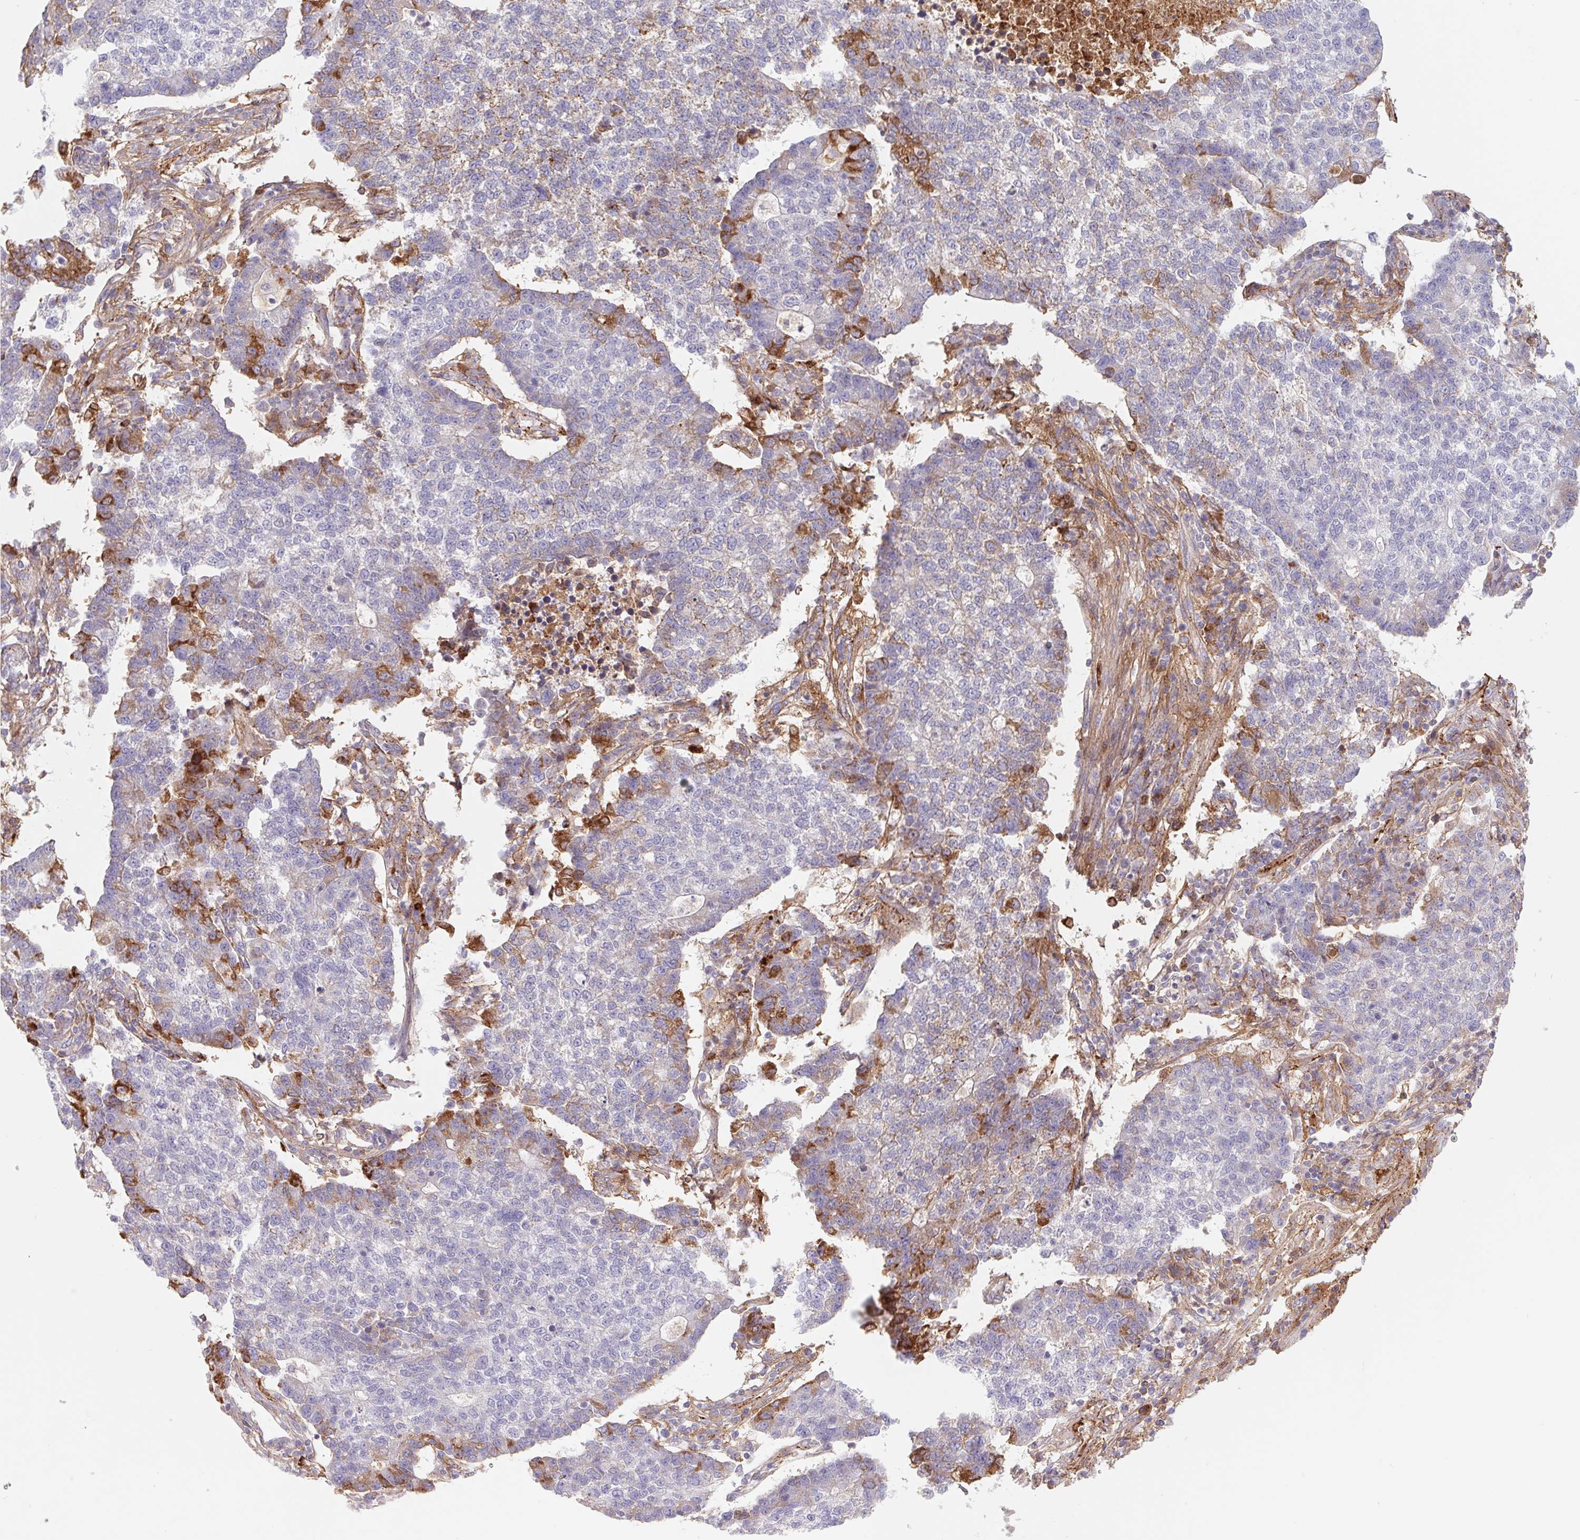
{"staining": {"intensity": "moderate", "quantity": "<25%", "location": "cytoplasmic/membranous"}, "tissue": "lung cancer", "cell_type": "Tumor cells", "image_type": "cancer", "snomed": [{"axis": "morphology", "description": "Adenocarcinoma, NOS"}, {"axis": "topography", "description": "Lung"}], "caption": "Protein analysis of lung cancer tissue shows moderate cytoplasmic/membranous staining in about <25% of tumor cells.", "gene": "LPA", "patient": {"sex": "male", "age": 57}}